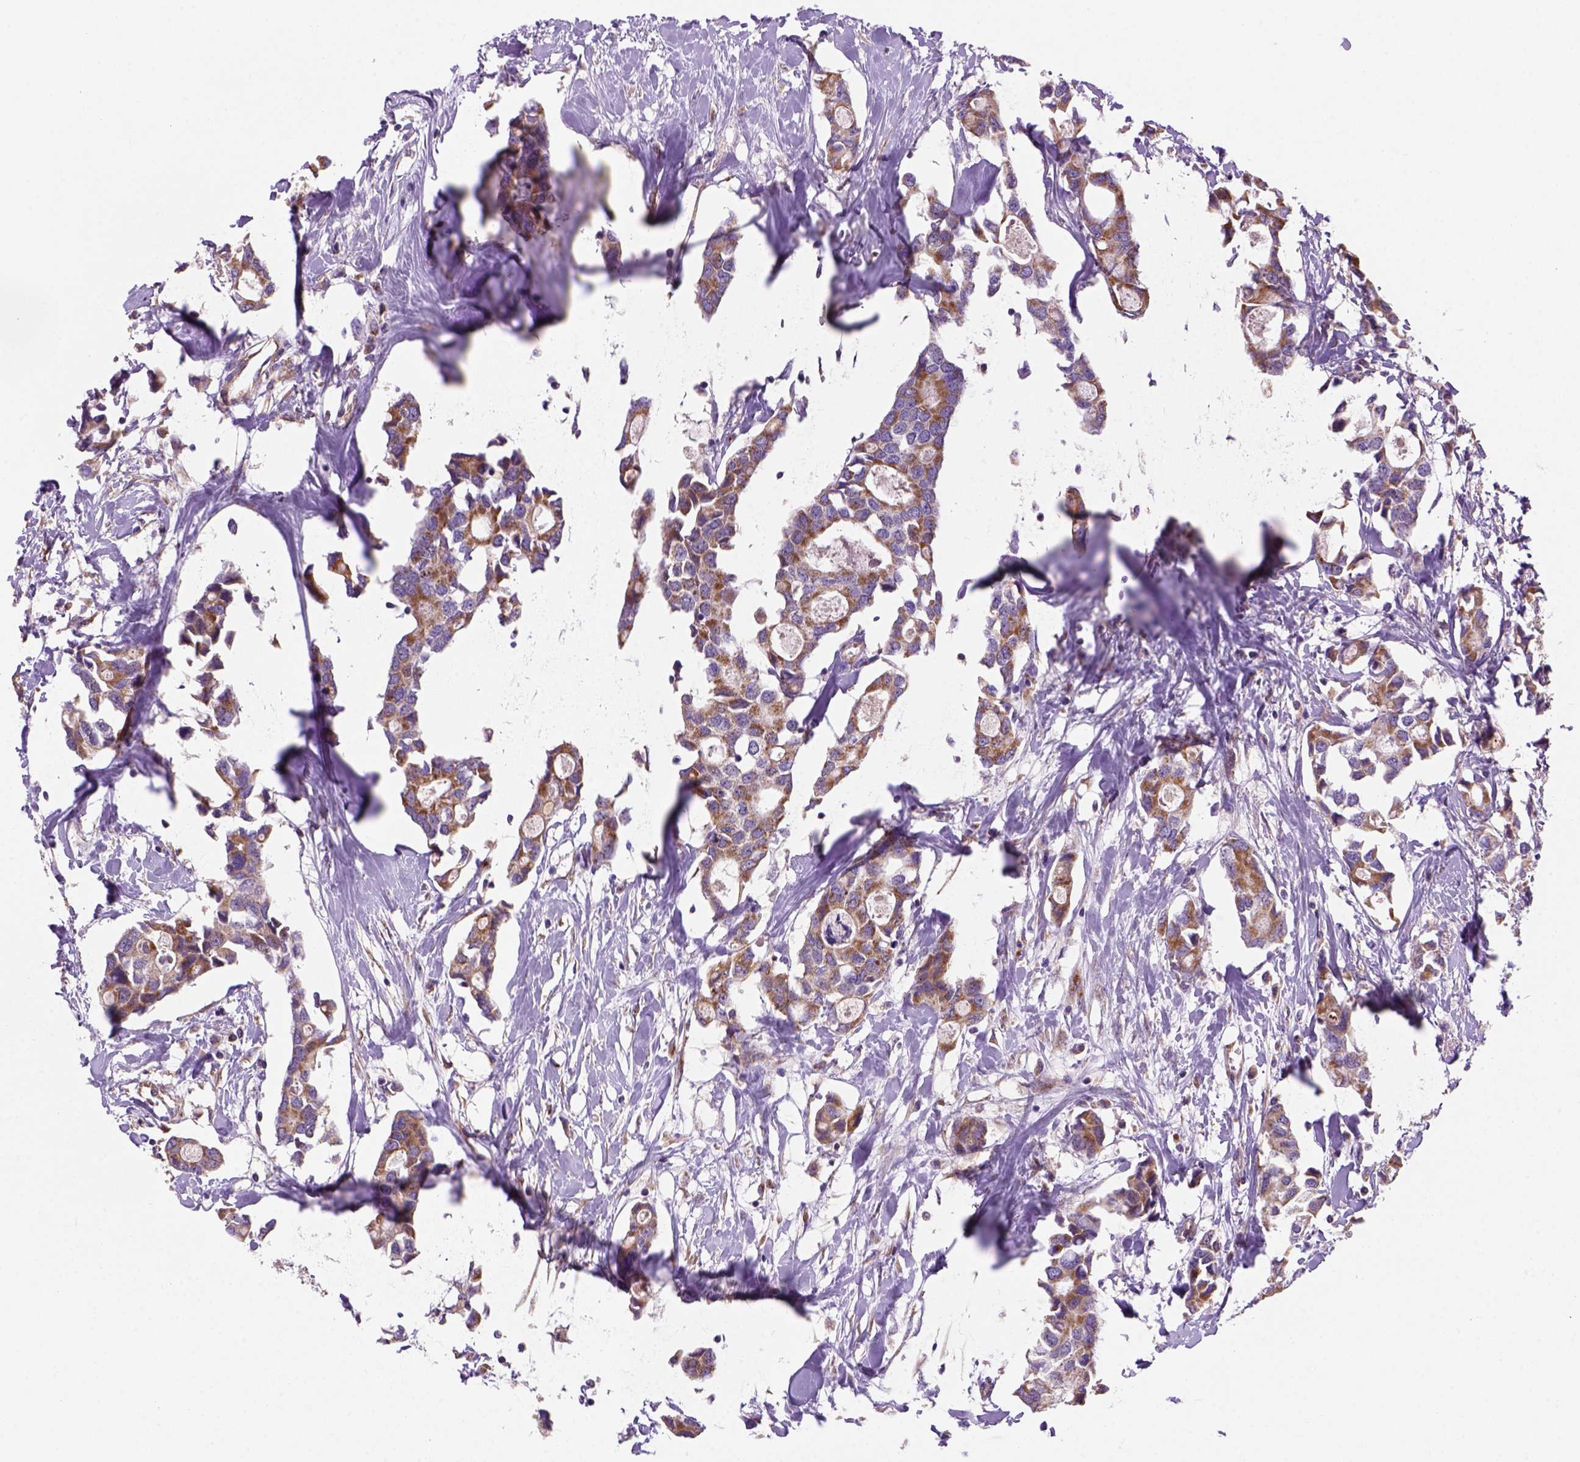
{"staining": {"intensity": "moderate", "quantity": "25%-75%", "location": "cytoplasmic/membranous"}, "tissue": "breast cancer", "cell_type": "Tumor cells", "image_type": "cancer", "snomed": [{"axis": "morphology", "description": "Duct carcinoma"}, {"axis": "topography", "description": "Breast"}], "caption": "Breast cancer (invasive ductal carcinoma) tissue shows moderate cytoplasmic/membranous positivity in approximately 25%-75% of tumor cells", "gene": "WARS2", "patient": {"sex": "female", "age": 83}}